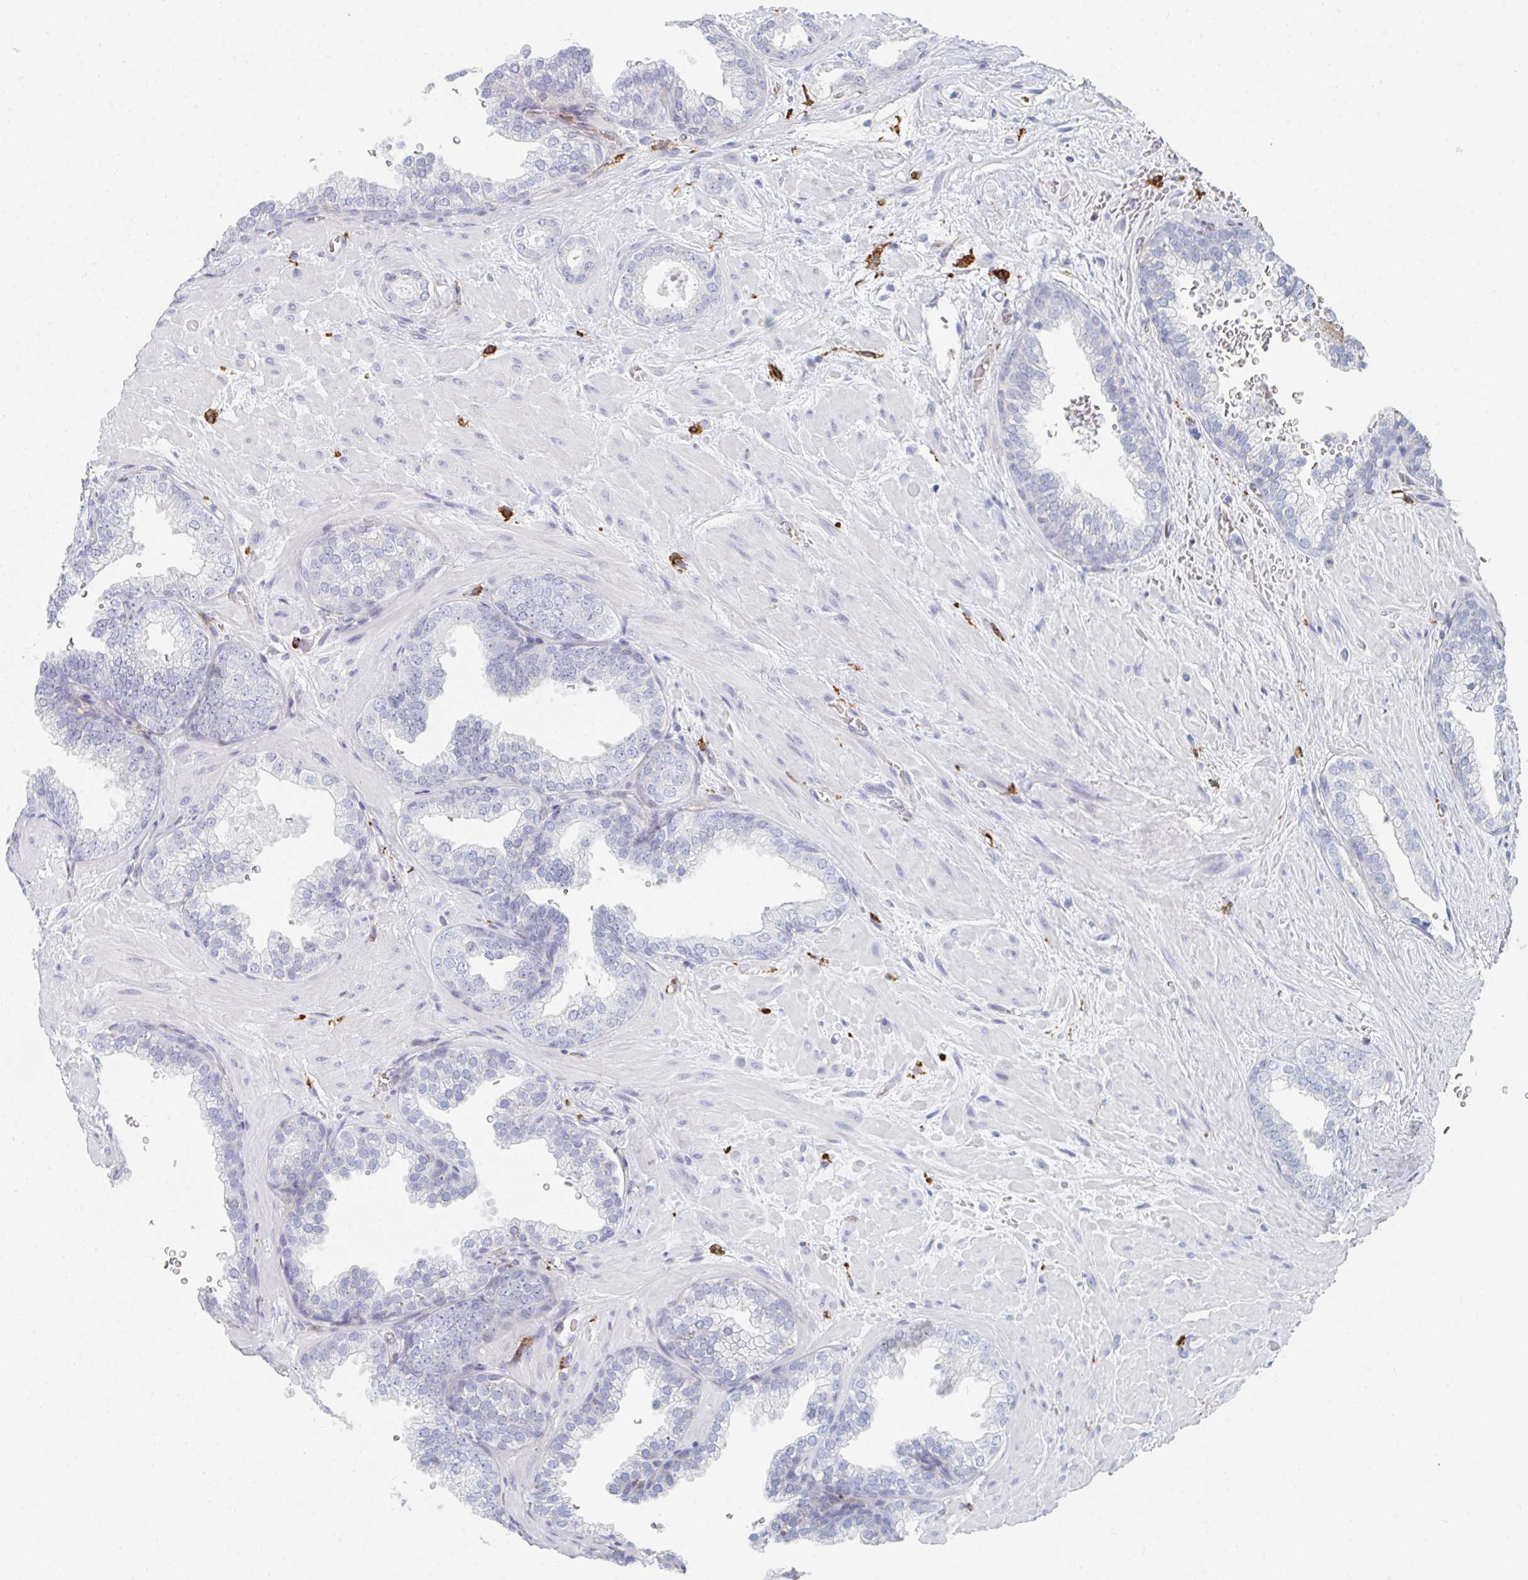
{"staining": {"intensity": "negative", "quantity": "none", "location": "none"}, "tissue": "prostate cancer", "cell_type": "Tumor cells", "image_type": "cancer", "snomed": [{"axis": "morphology", "description": "Adenocarcinoma, High grade"}, {"axis": "topography", "description": "Prostate"}], "caption": "This is a micrograph of immunohistochemistry staining of prostate cancer (adenocarcinoma (high-grade)), which shows no positivity in tumor cells.", "gene": "DAB2", "patient": {"sex": "male", "age": 58}}